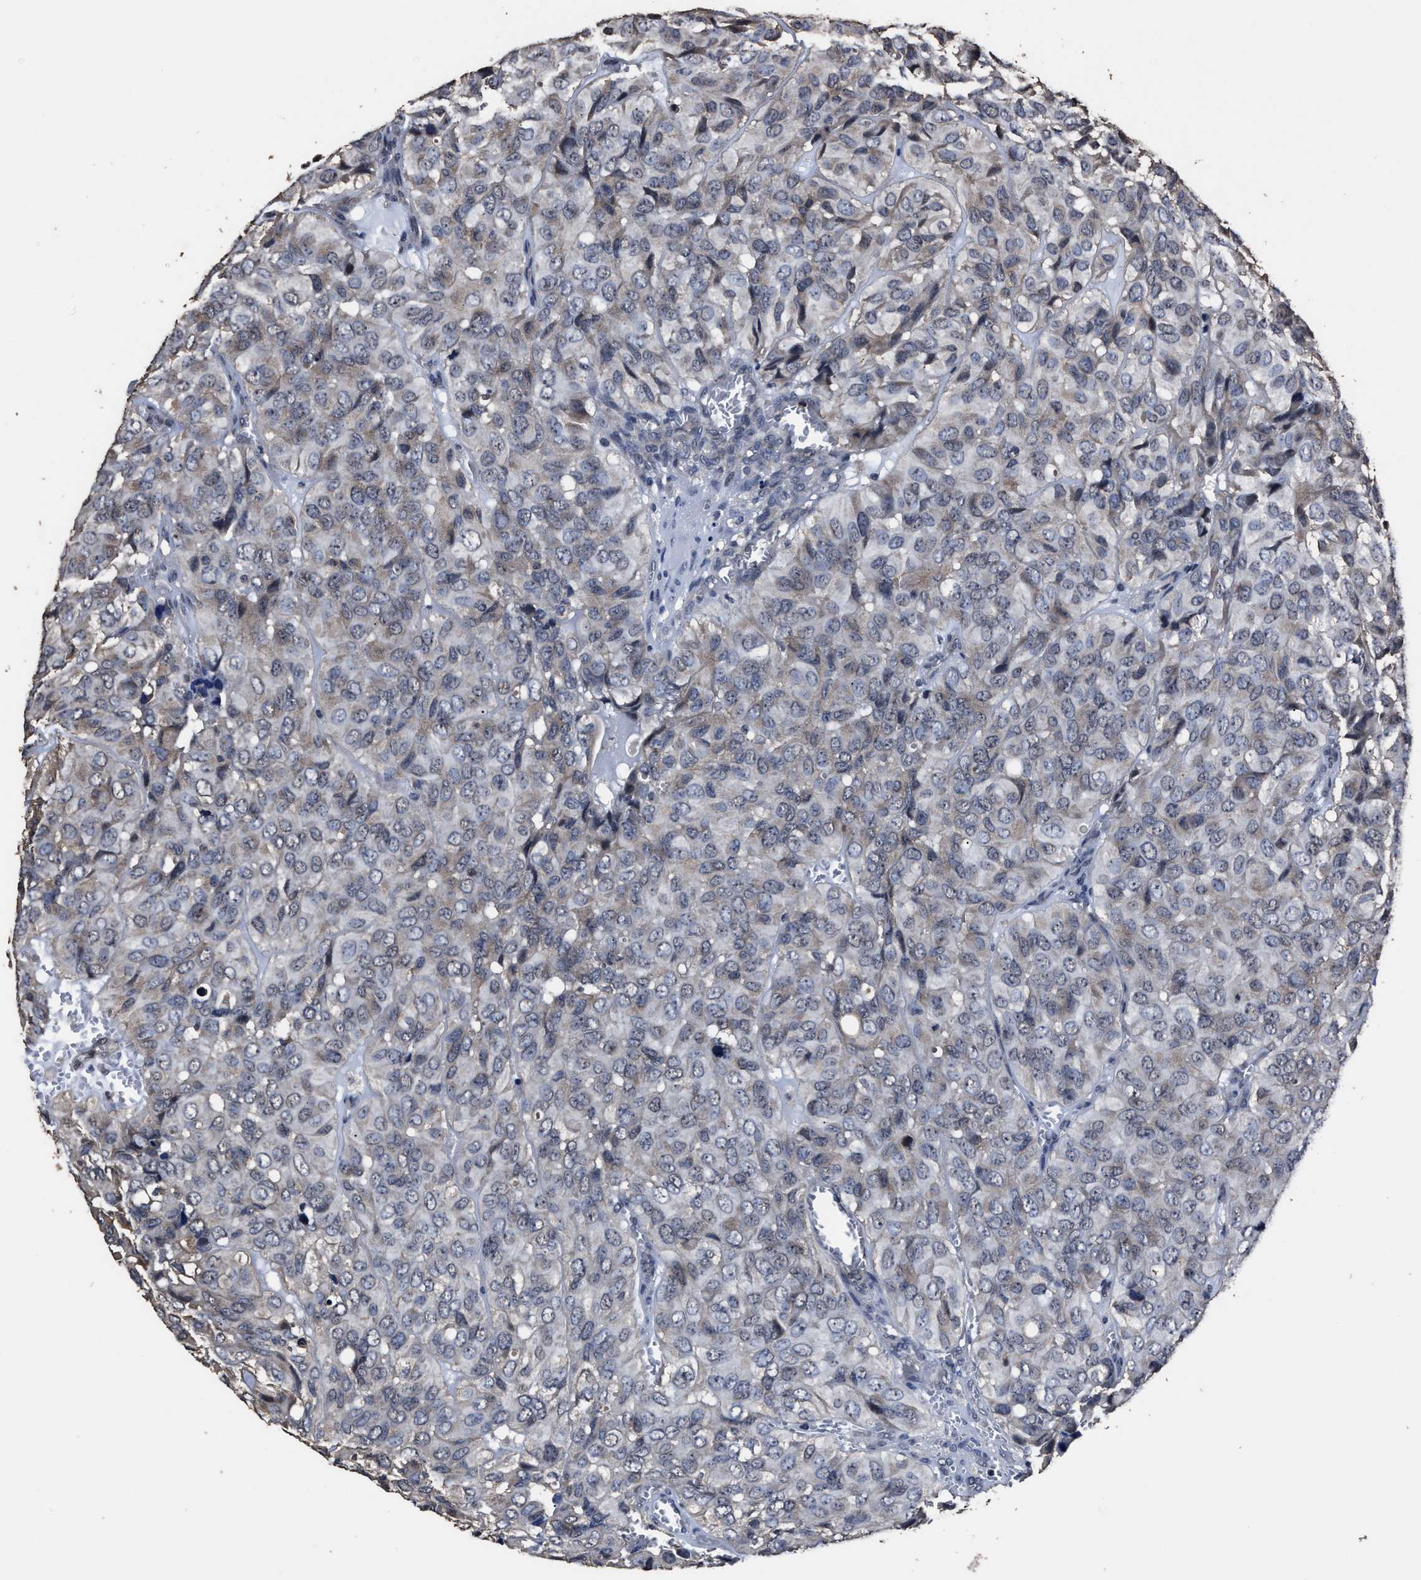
{"staining": {"intensity": "negative", "quantity": "none", "location": "none"}, "tissue": "head and neck cancer", "cell_type": "Tumor cells", "image_type": "cancer", "snomed": [{"axis": "morphology", "description": "Adenocarcinoma, NOS"}, {"axis": "topography", "description": "Salivary gland, NOS"}, {"axis": "topography", "description": "Head-Neck"}], "caption": "The photomicrograph demonstrates no staining of tumor cells in head and neck adenocarcinoma. The staining was performed using DAB to visualize the protein expression in brown, while the nuclei were stained in blue with hematoxylin (Magnification: 20x).", "gene": "RSBN1L", "patient": {"sex": "female", "age": 76}}